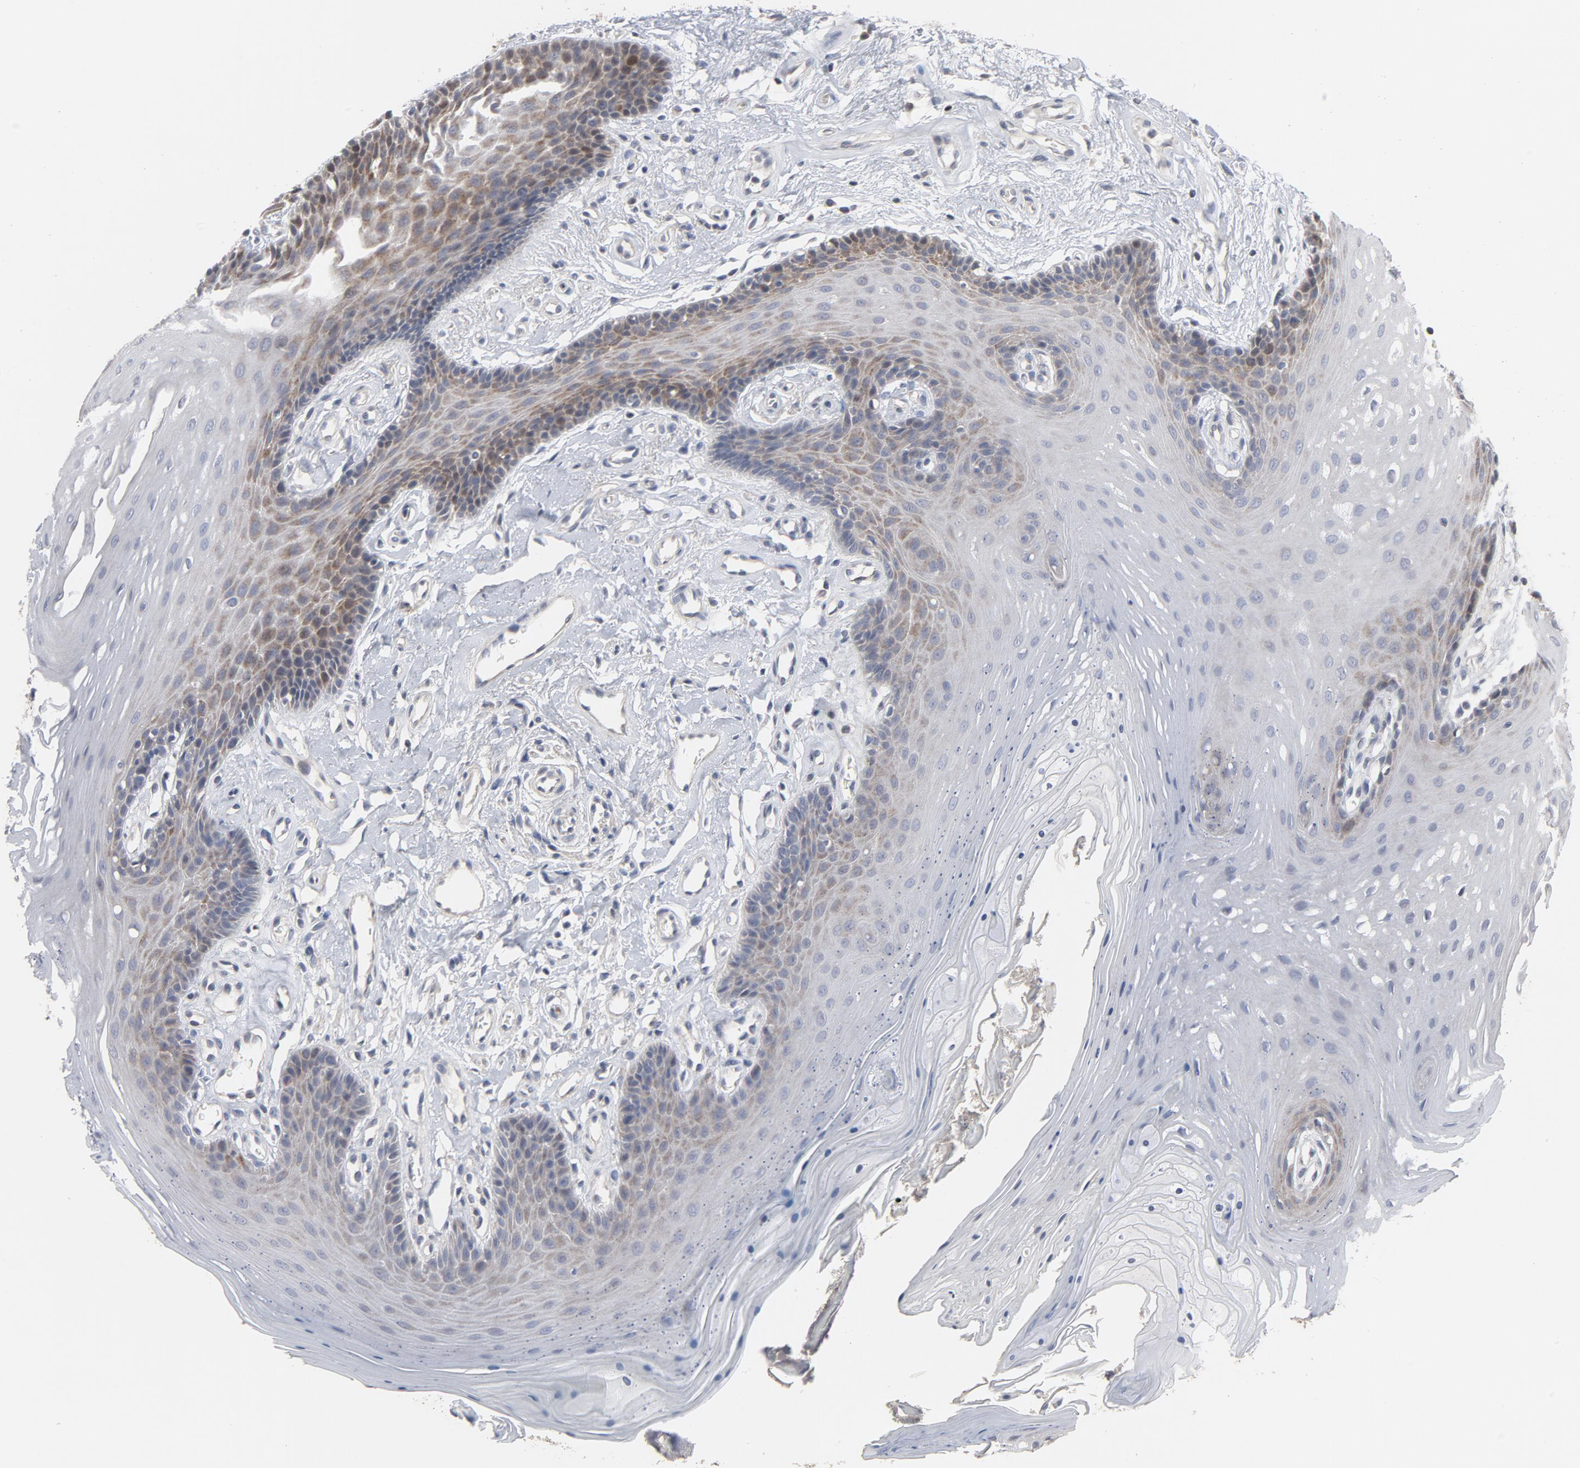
{"staining": {"intensity": "moderate", "quantity": "<25%", "location": "cytoplasmic/membranous"}, "tissue": "oral mucosa", "cell_type": "Squamous epithelial cells", "image_type": "normal", "snomed": [{"axis": "morphology", "description": "Normal tissue, NOS"}, {"axis": "topography", "description": "Oral tissue"}], "caption": "A micrograph showing moderate cytoplasmic/membranous positivity in approximately <25% of squamous epithelial cells in benign oral mucosa, as visualized by brown immunohistochemical staining.", "gene": "PPP1R1B", "patient": {"sex": "male", "age": 62}}